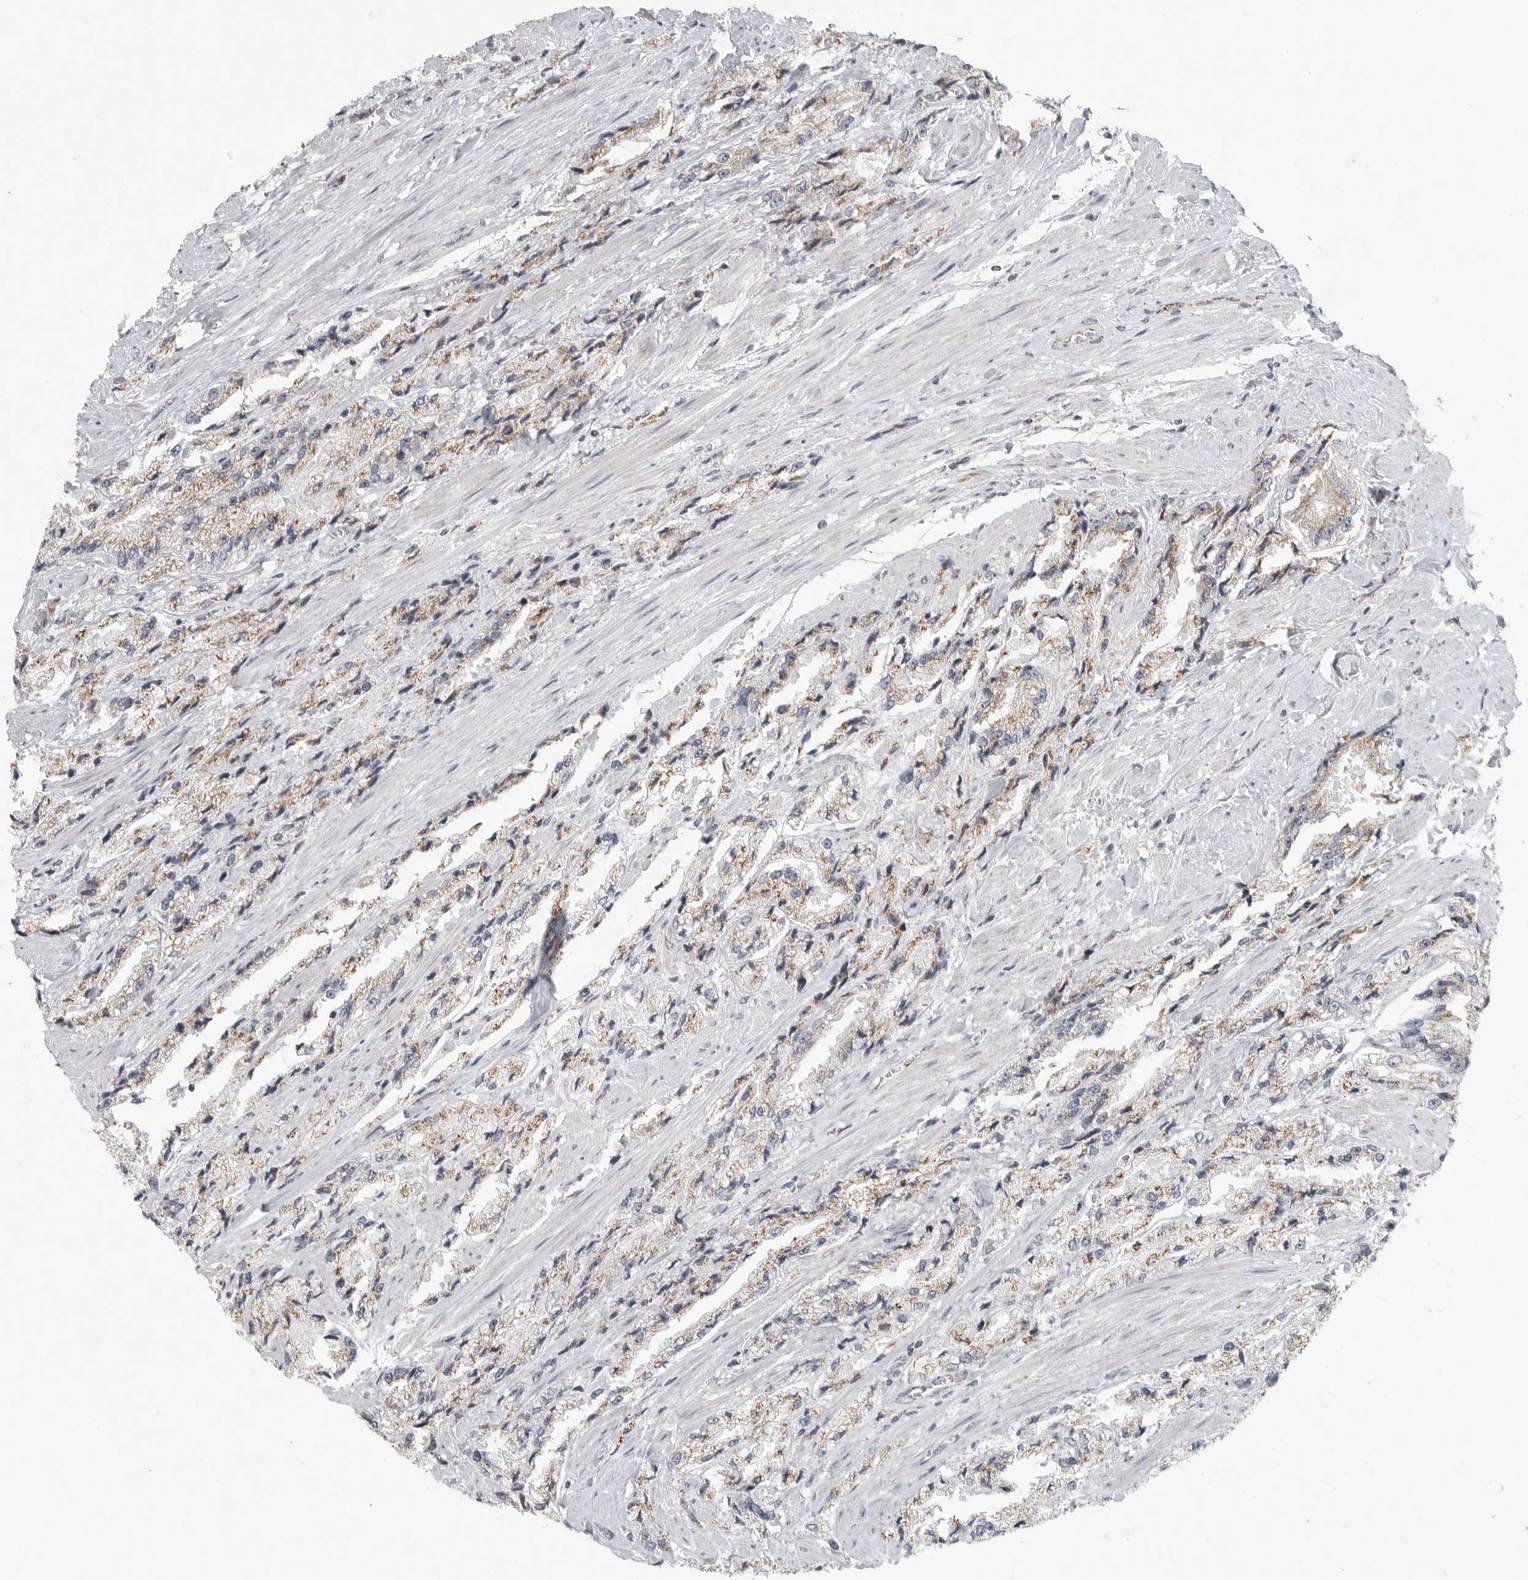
{"staining": {"intensity": "moderate", "quantity": ">75%", "location": "cytoplasmic/membranous"}, "tissue": "prostate cancer", "cell_type": "Tumor cells", "image_type": "cancer", "snomed": [{"axis": "morphology", "description": "Adenocarcinoma, High grade"}, {"axis": "topography", "description": "Prostate"}], "caption": "A brown stain shows moderate cytoplasmic/membranous staining of a protein in human prostate cancer tumor cells. Nuclei are stained in blue.", "gene": "SLC25A26", "patient": {"sex": "male", "age": 58}}